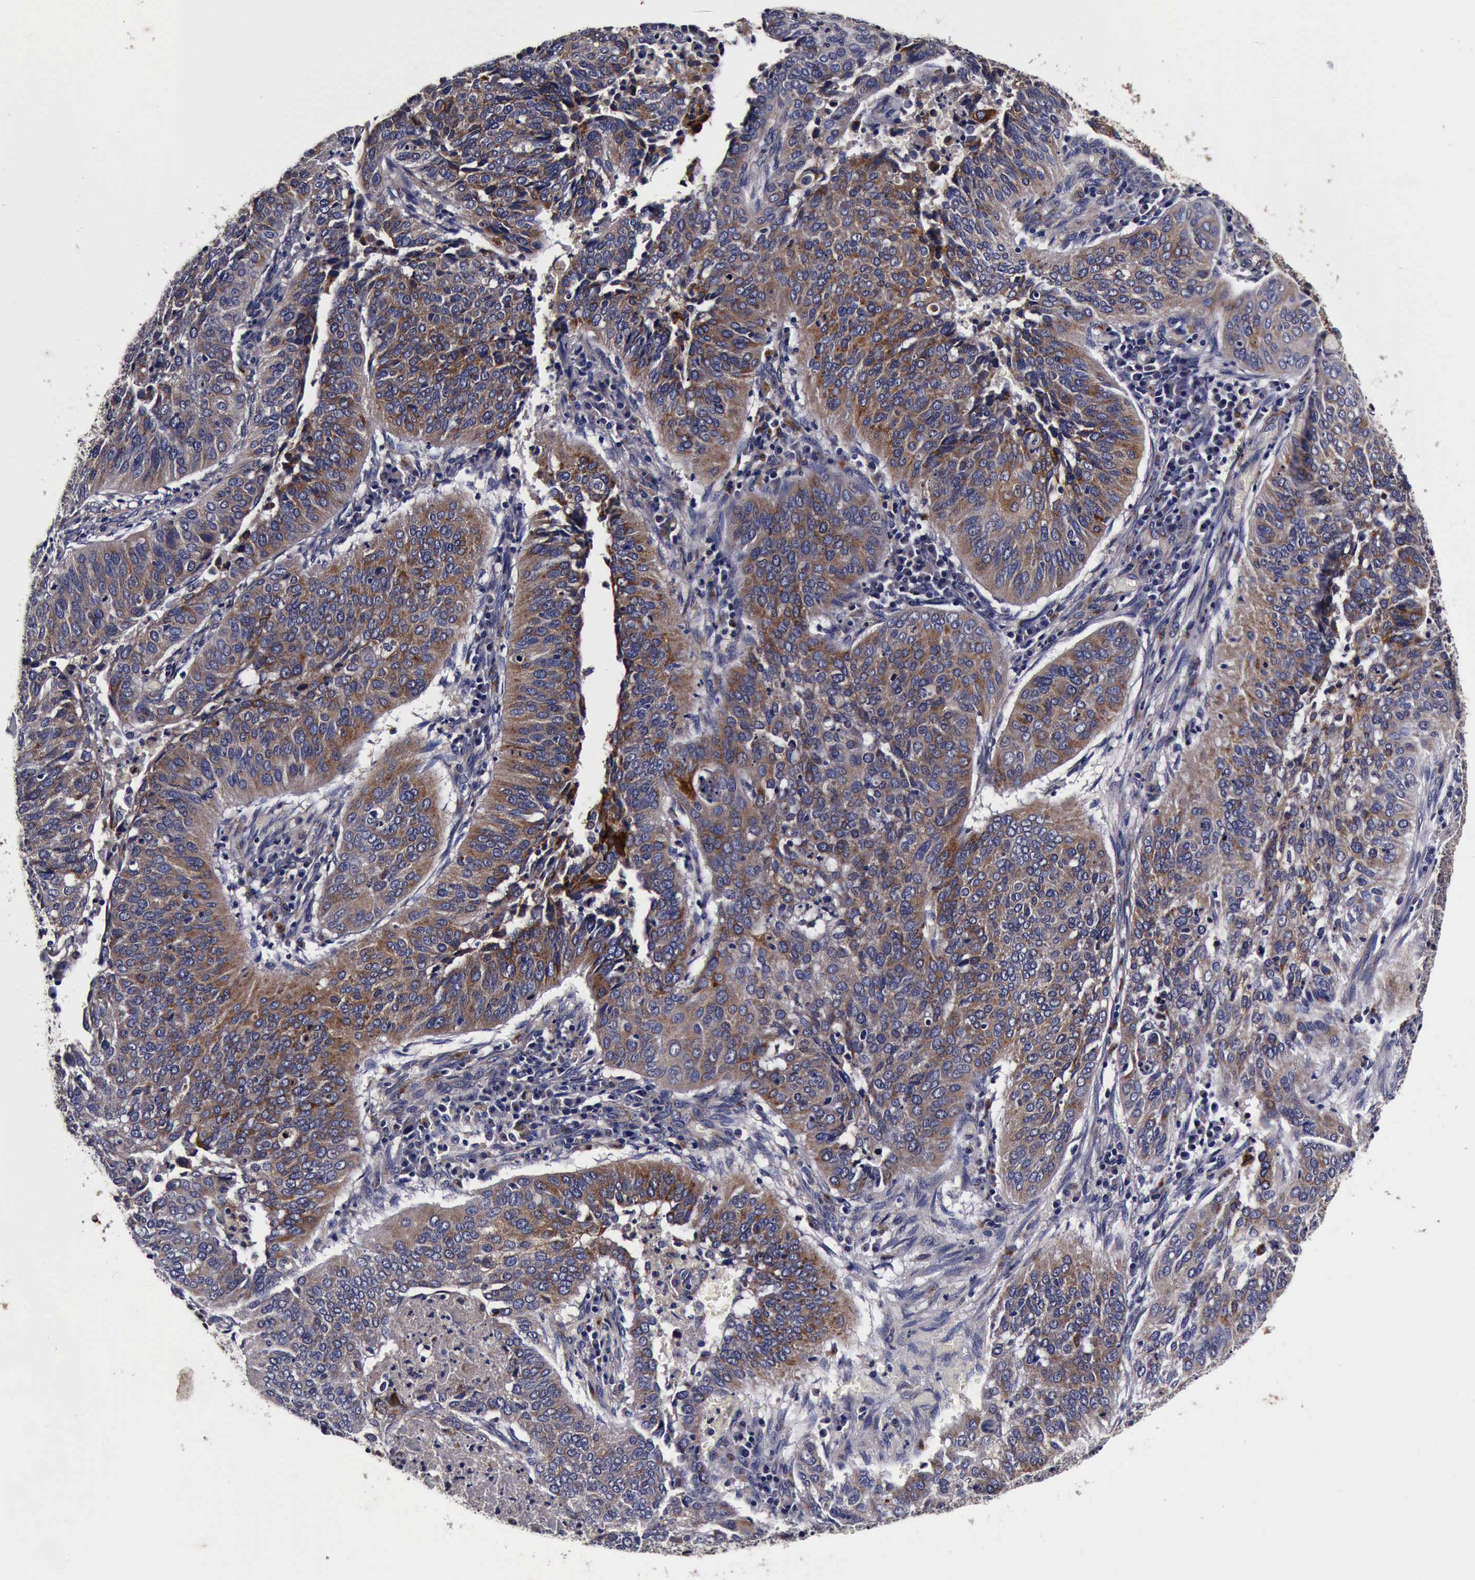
{"staining": {"intensity": "weak", "quantity": "25%-75%", "location": "cytoplasmic/membranous"}, "tissue": "cervical cancer", "cell_type": "Tumor cells", "image_type": "cancer", "snomed": [{"axis": "morphology", "description": "Squamous cell carcinoma, NOS"}, {"axis": "topography", "description": "Cervix"}], "caption": "Cervical squamous cell carcinoma tissue shows weak cytoplasmic/membranous expression in approximately 25%-75% of tumor cells", "gene": "CST3", "patient": {"sex": "female", "age": 39}}